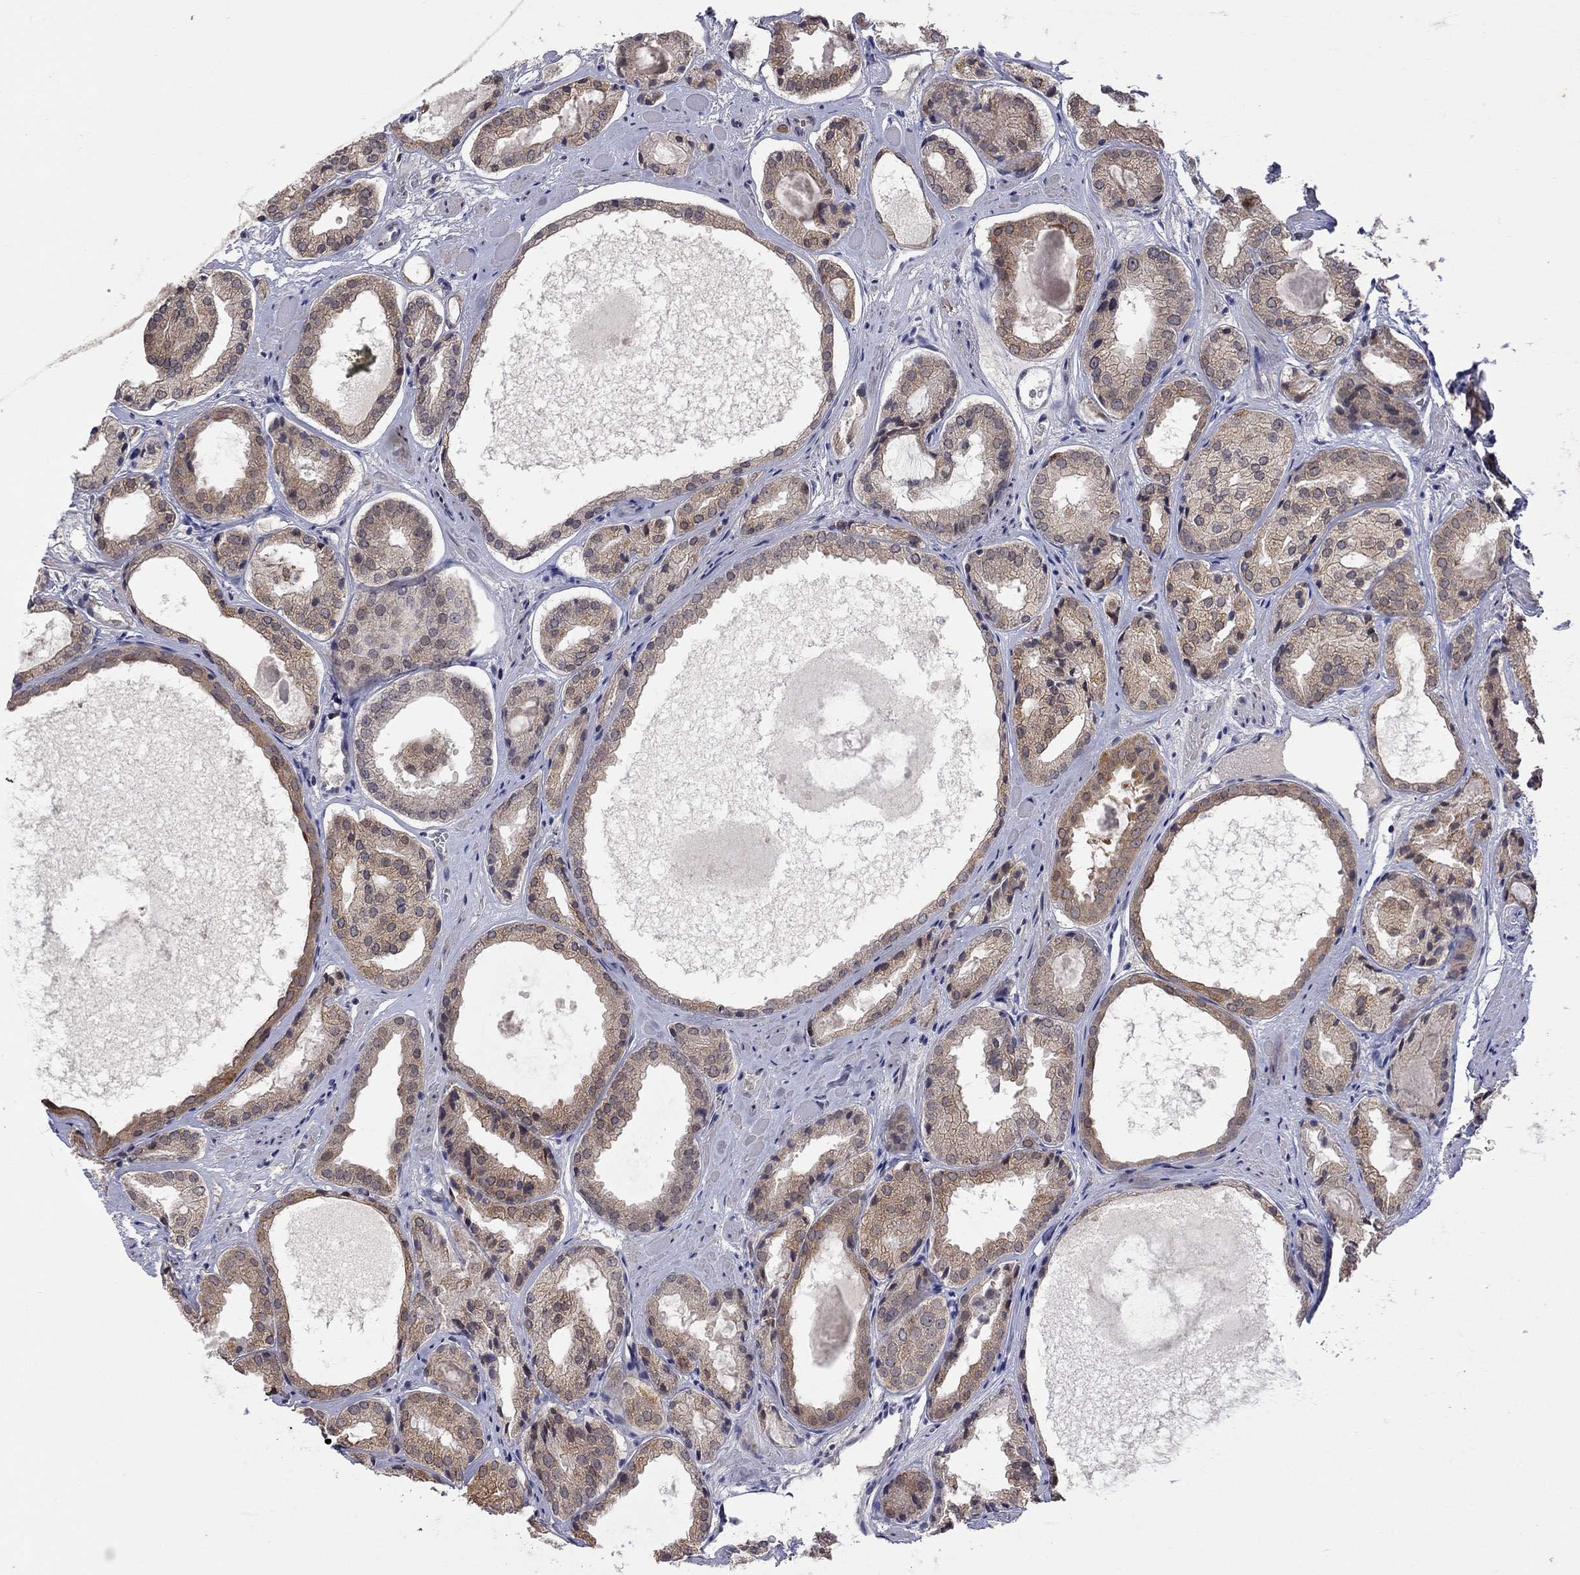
{"staining": {"intensity": "weak", "quantity": "25%-75%", "location": "cytoplasmic/membranous"}, "tissue": "prostate cancer", "cell_type": "Tumor cells", "image_type": "cancer", "snomed": [{"axis": "morphology", "description": "Adenocarcinoma, Low grade"}, {"axis": "topography", "description": "Prostate"}], "caption": "Prostate cancer (low-grade adenocarcinoma) was stained to show a protein in brown. There is low levels of weak cytoplasmic/membranous expression in approximately 25%-75% of tumor cells. (Stains: DAB (3,3'-diaminobenzidine) in brown, nuclei in blue, Microscopy: brightfield microscopy at high magnification).", "gene": "FABP12", "patient": {"sex": "male", "age": 69}}